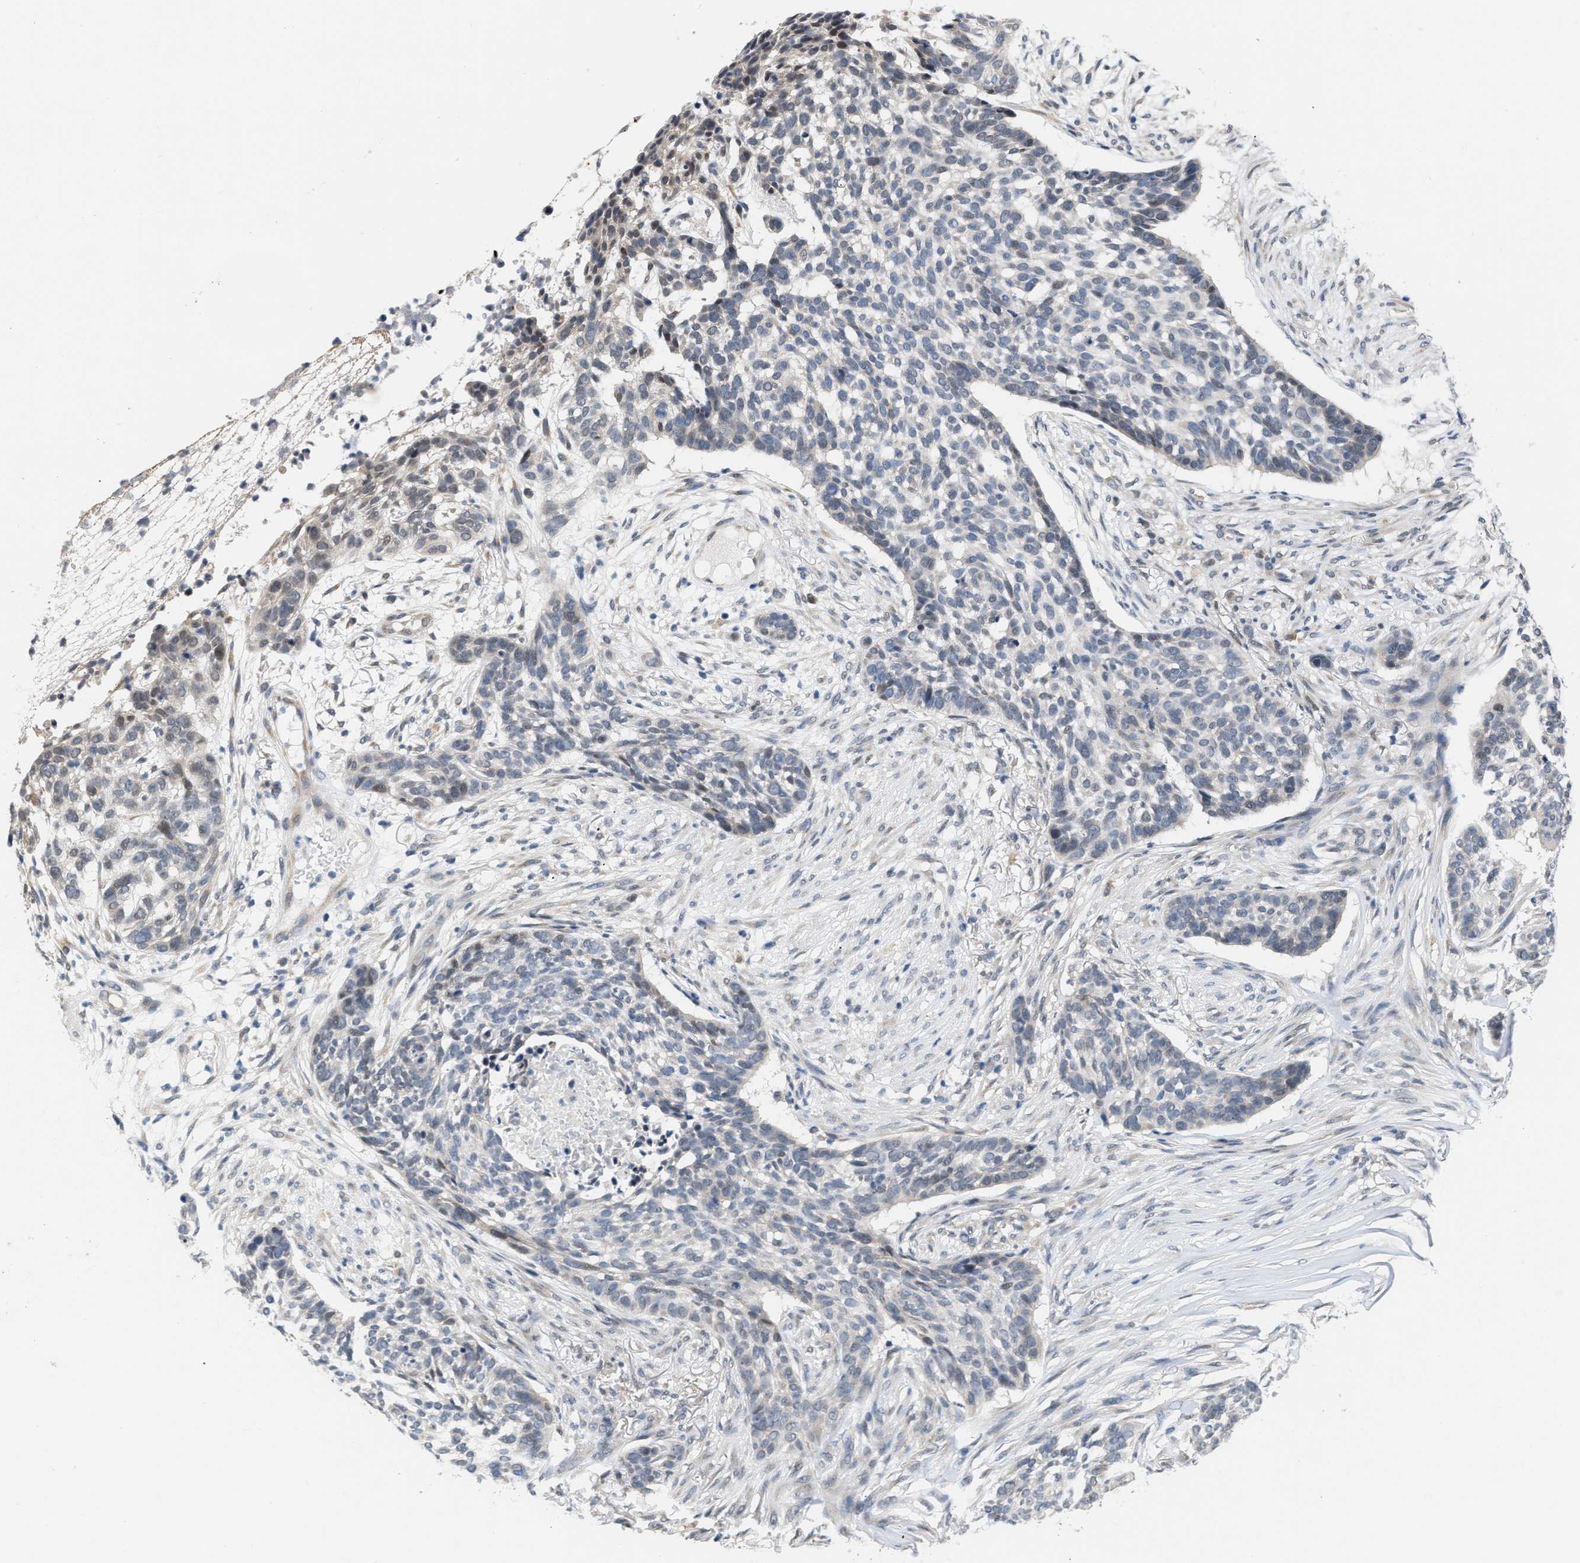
{"staining": {"intensity": "weak", "quantity": "<25%", "location": "nuclear"}, "tissue": "skin cancer", "cell_type": "Tumor cells", "image_type": "cancer", "snomed": [{"axis": "morphology", "description": "Basal cell carcinoma"}, {"axis": "topography", "description": "Skin"}], "caption": "There is no significant staining in tumor cells of skin basal cell carcinoma. (Brightfield microscopy of DAB immunohistochemistry at high magnification).", "gene": "TXNRD3", "patient": {"sex": "male", "age": 85}}